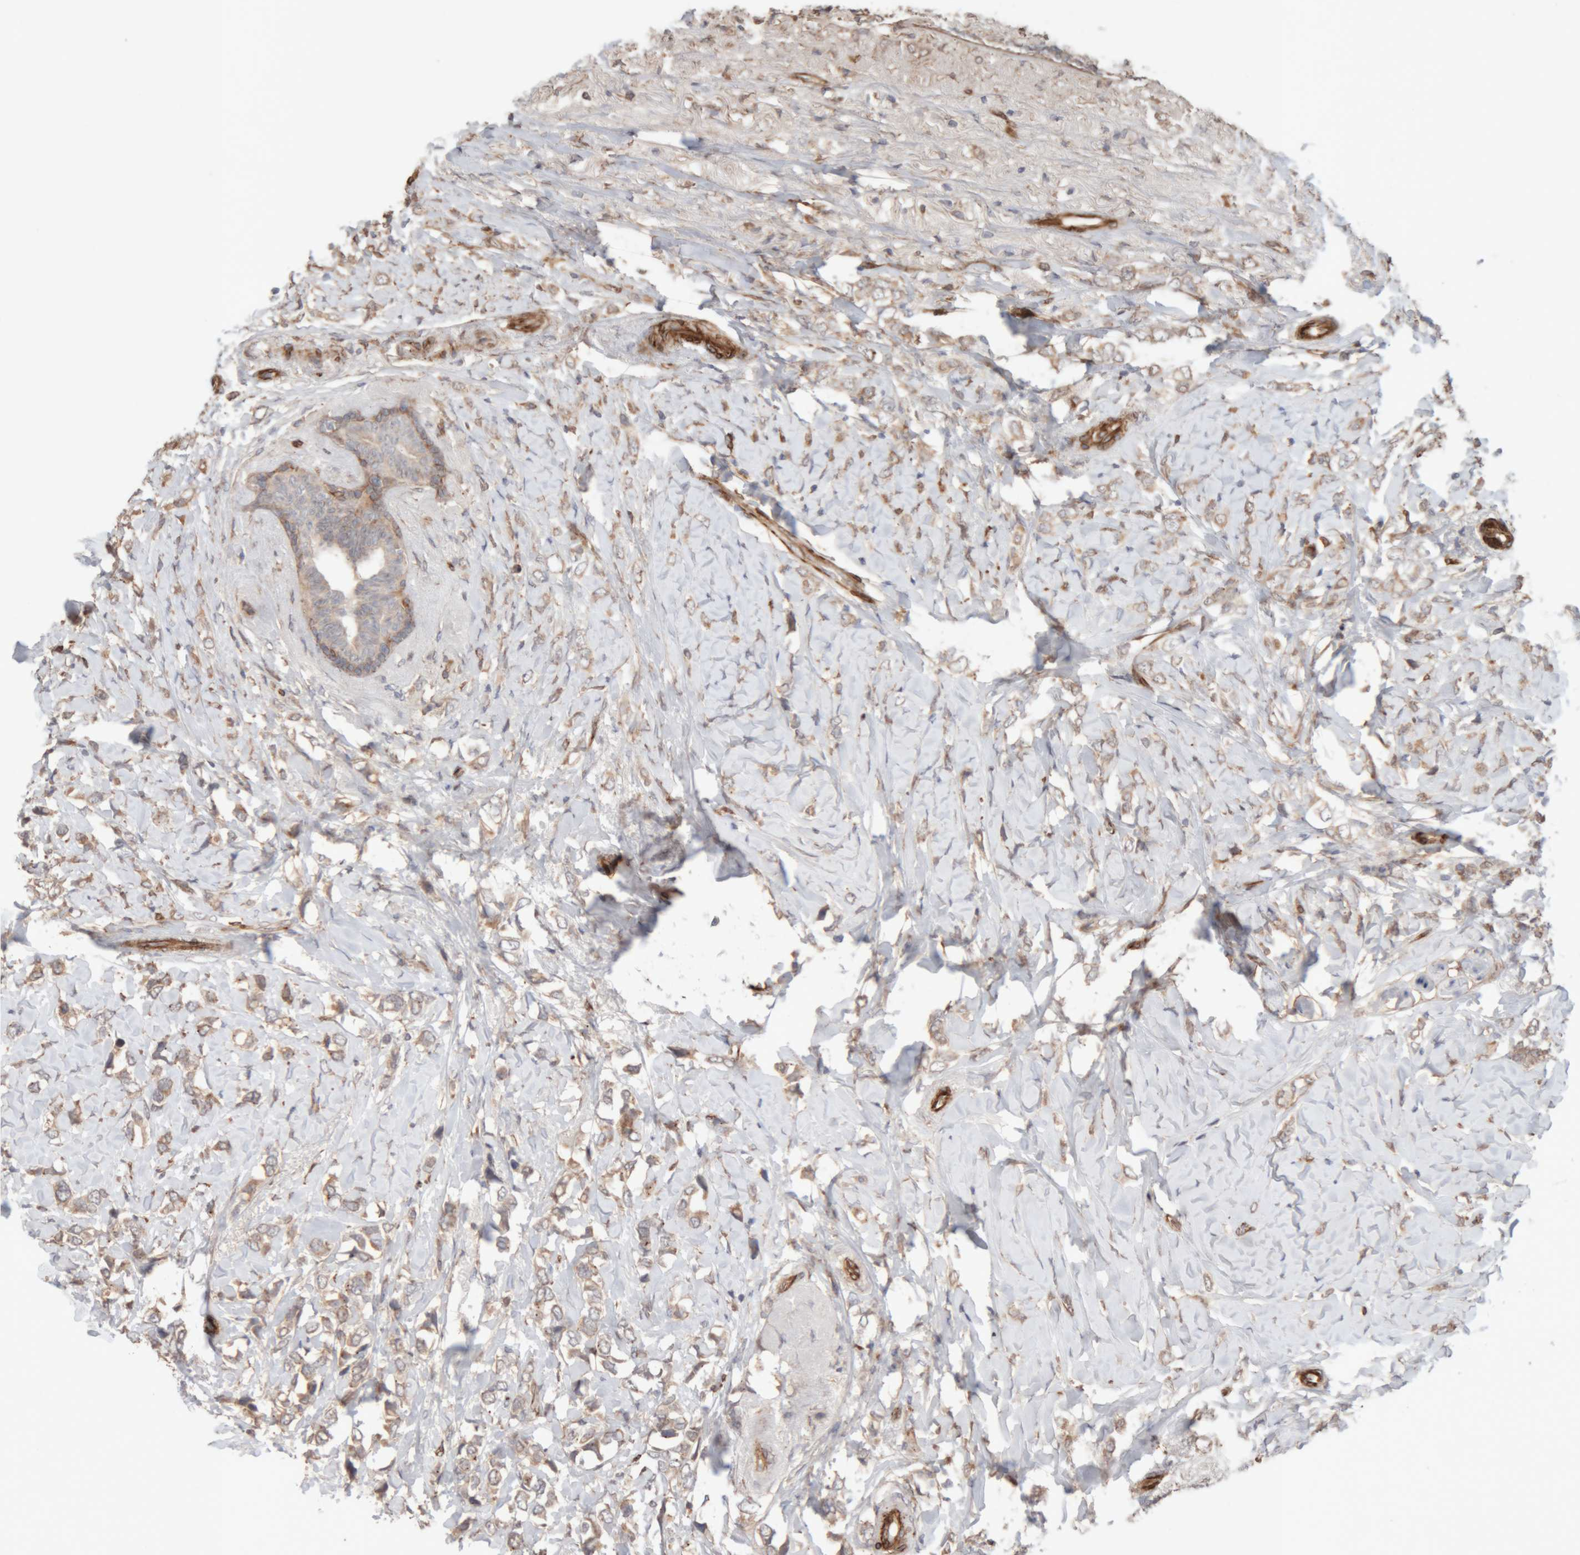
{"staining": {"intensity": "weak", "quantity": ">75%", "location": "cytoplasmic/membranous"}, "tissue": "breast cancer", "cell_type": "Tumor cells", "image_type": "cancer", "snomed": [{"axis": "morphology", "description": "Normal tissue, NOS"}, {"axis": "morphology", "description": "Lobular carcinoma"}, {"axis": "topography", "description": "Breast"}], "caption": "Breast cancer (lobular carcinoma) tissue displays weak cytoplasmic/membranous expression in about >75% of tumor cells, visualized by immunohistochemistry.", "gene": "RAB32", "patient": {"sex": "female", "age": 47}}